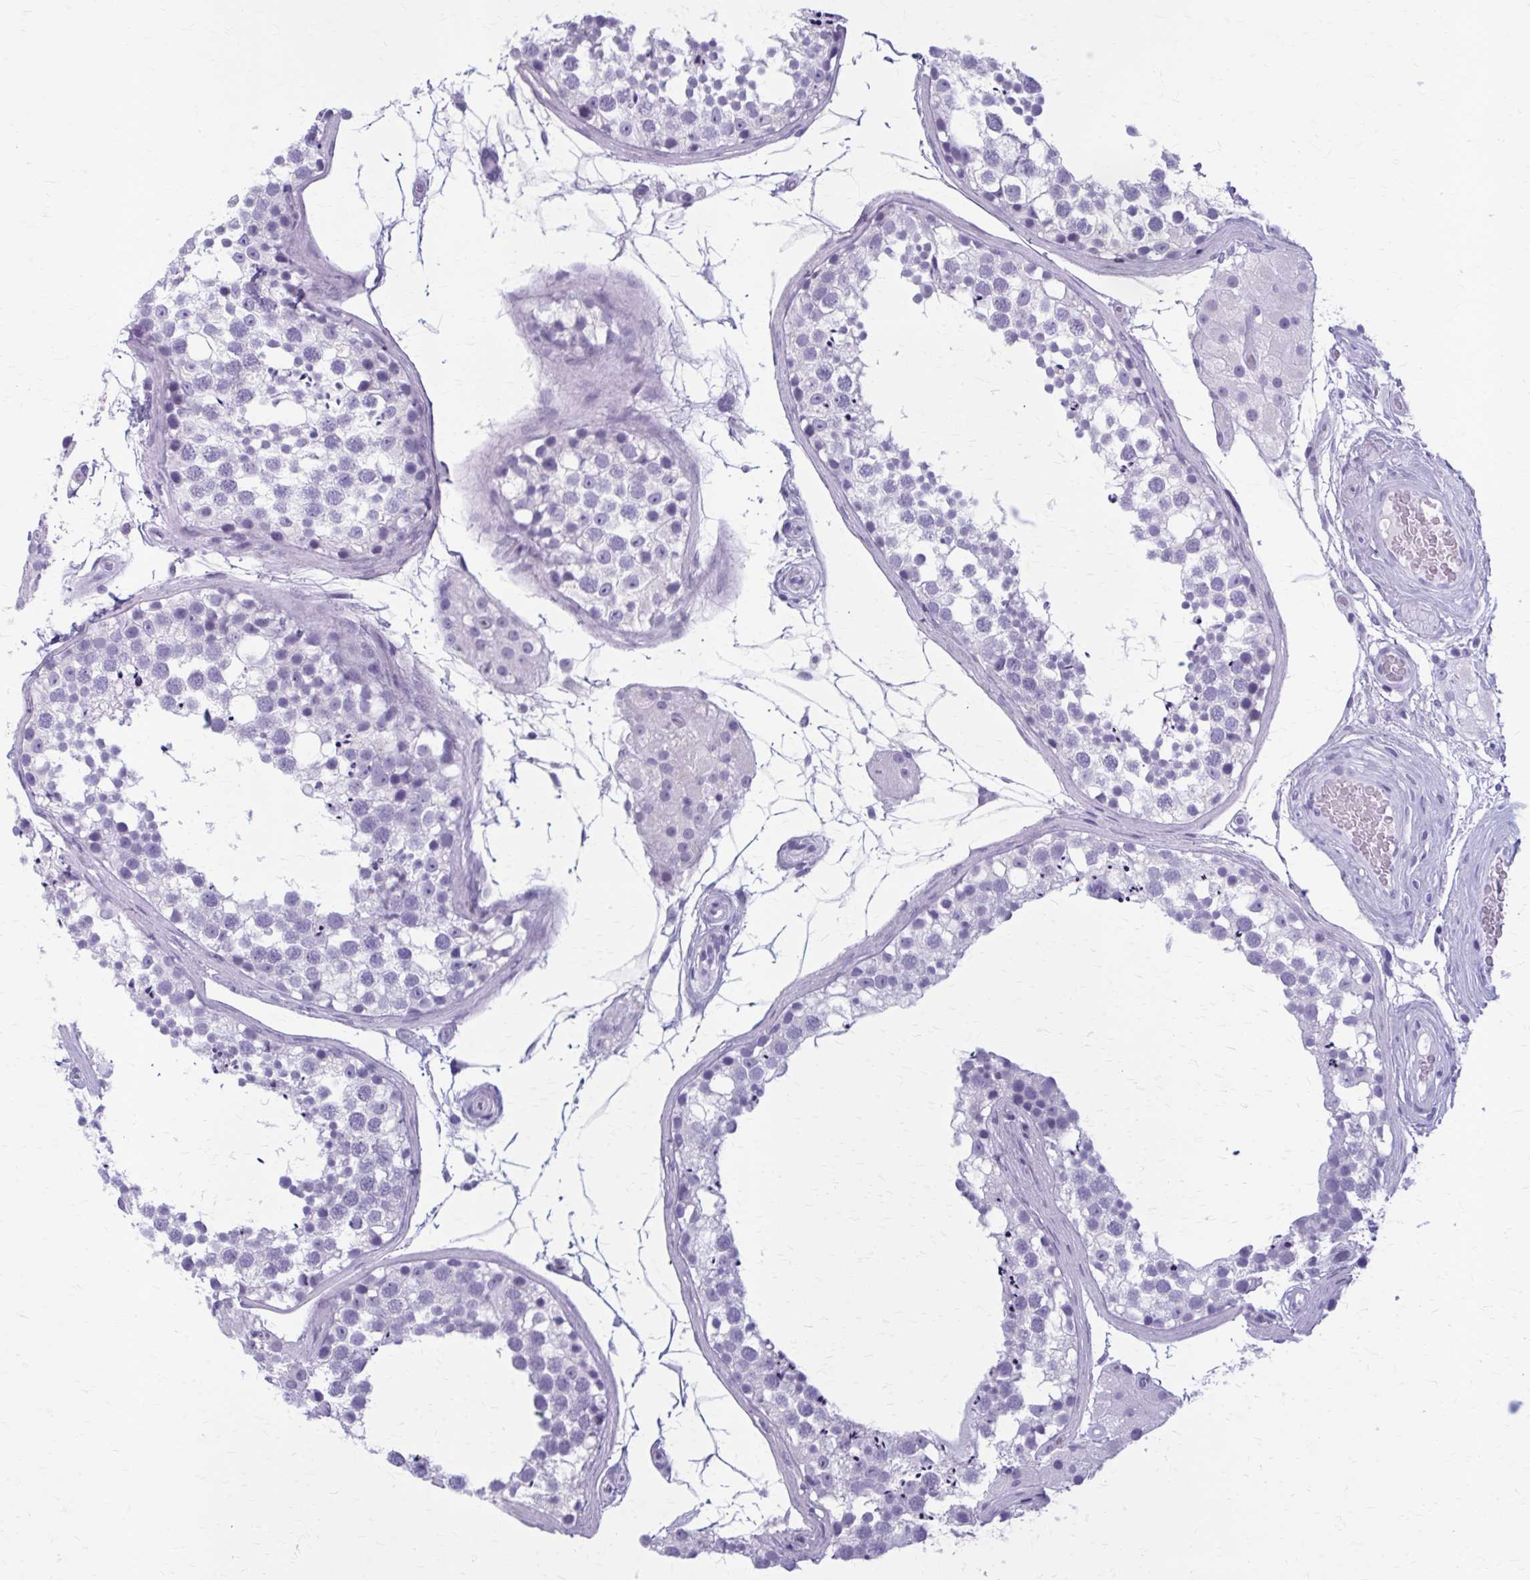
{"staining": {"intensity": "negative", "quantity": "none", "location": "none"}, "tissue": "testis", "cell_type": "Cells in seminiferous ducts", "image_type": "normal", "snomed": [{"axis": "morphology", "description": "Normal tissue, NOS"}, {"axis": "morphology", "description": "Seminoma, NOS"}, {"axis": "topography", "description": "Testis"}], "caption": "IHC micrograph of unremarkable human testis stained for a protein (brown), which exhibits no staining in cells in seminiferous ducts. (DAB immunohistochemistry with hematoxylin counter stain).", "gene": "ZDHHC7", "patient": {"sex": "male", "age": 65}}